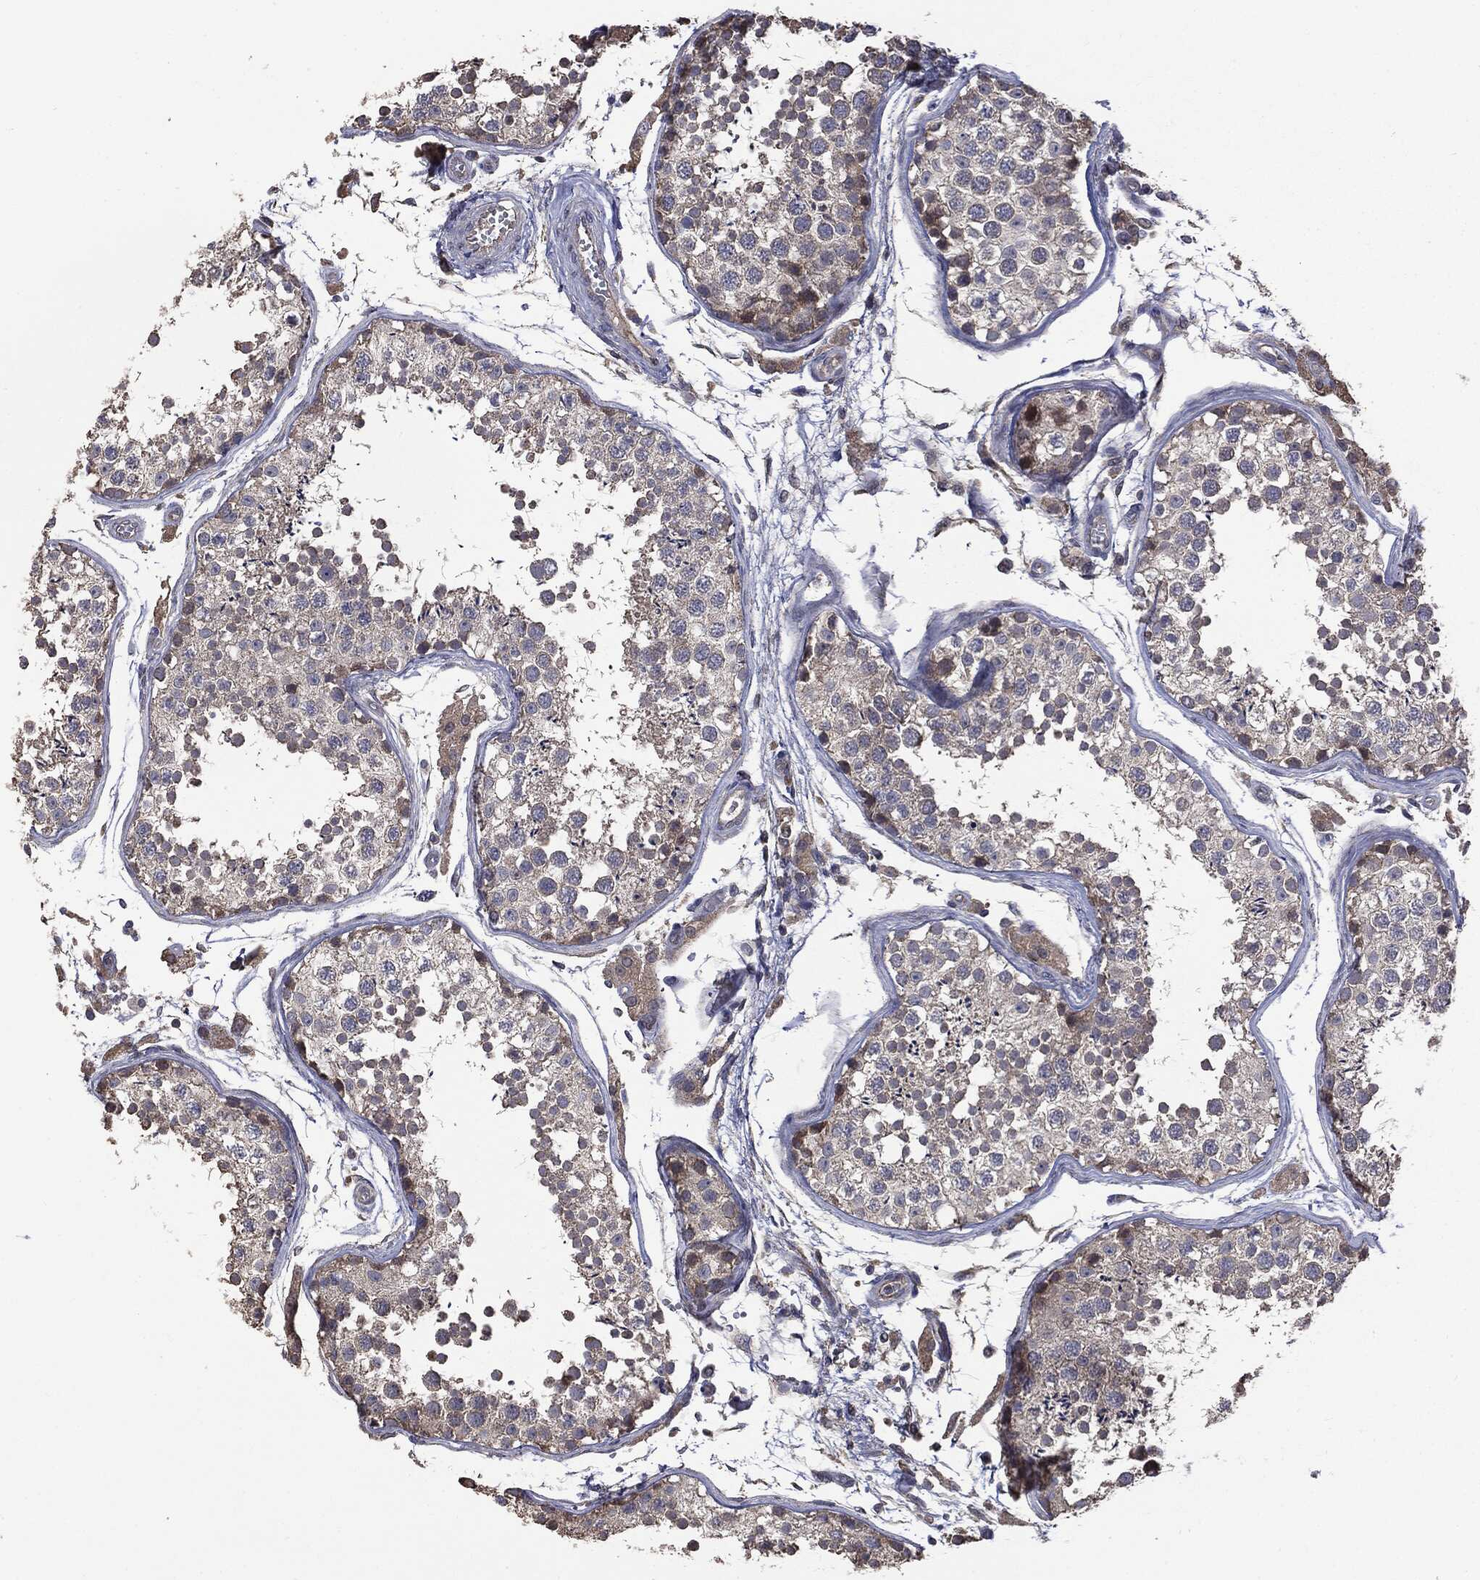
{"staining": {"intensity": "moderate", "quantity": "<25%", "location": "cytoplasmic/membranous"}, "tissue": "testis", "cell_type": "Cells in seminiferous ducts", "image_type": "normal", "snomed": [{"axis": "morphology", "description": "Normal tissue, NOS"}, {"axis": "topography", "description": "Testis"}], "caption": "The micrograph exhibits staining of benign testis, revealing moderate cytoplasmic/membranous protein expression (brown color) within cells in seminiferous ducts. (Brightfield microscopy of DAB IHC at high magnification).", "gene": "MTOR", "patient": {"sex": "male", "age": 29}}